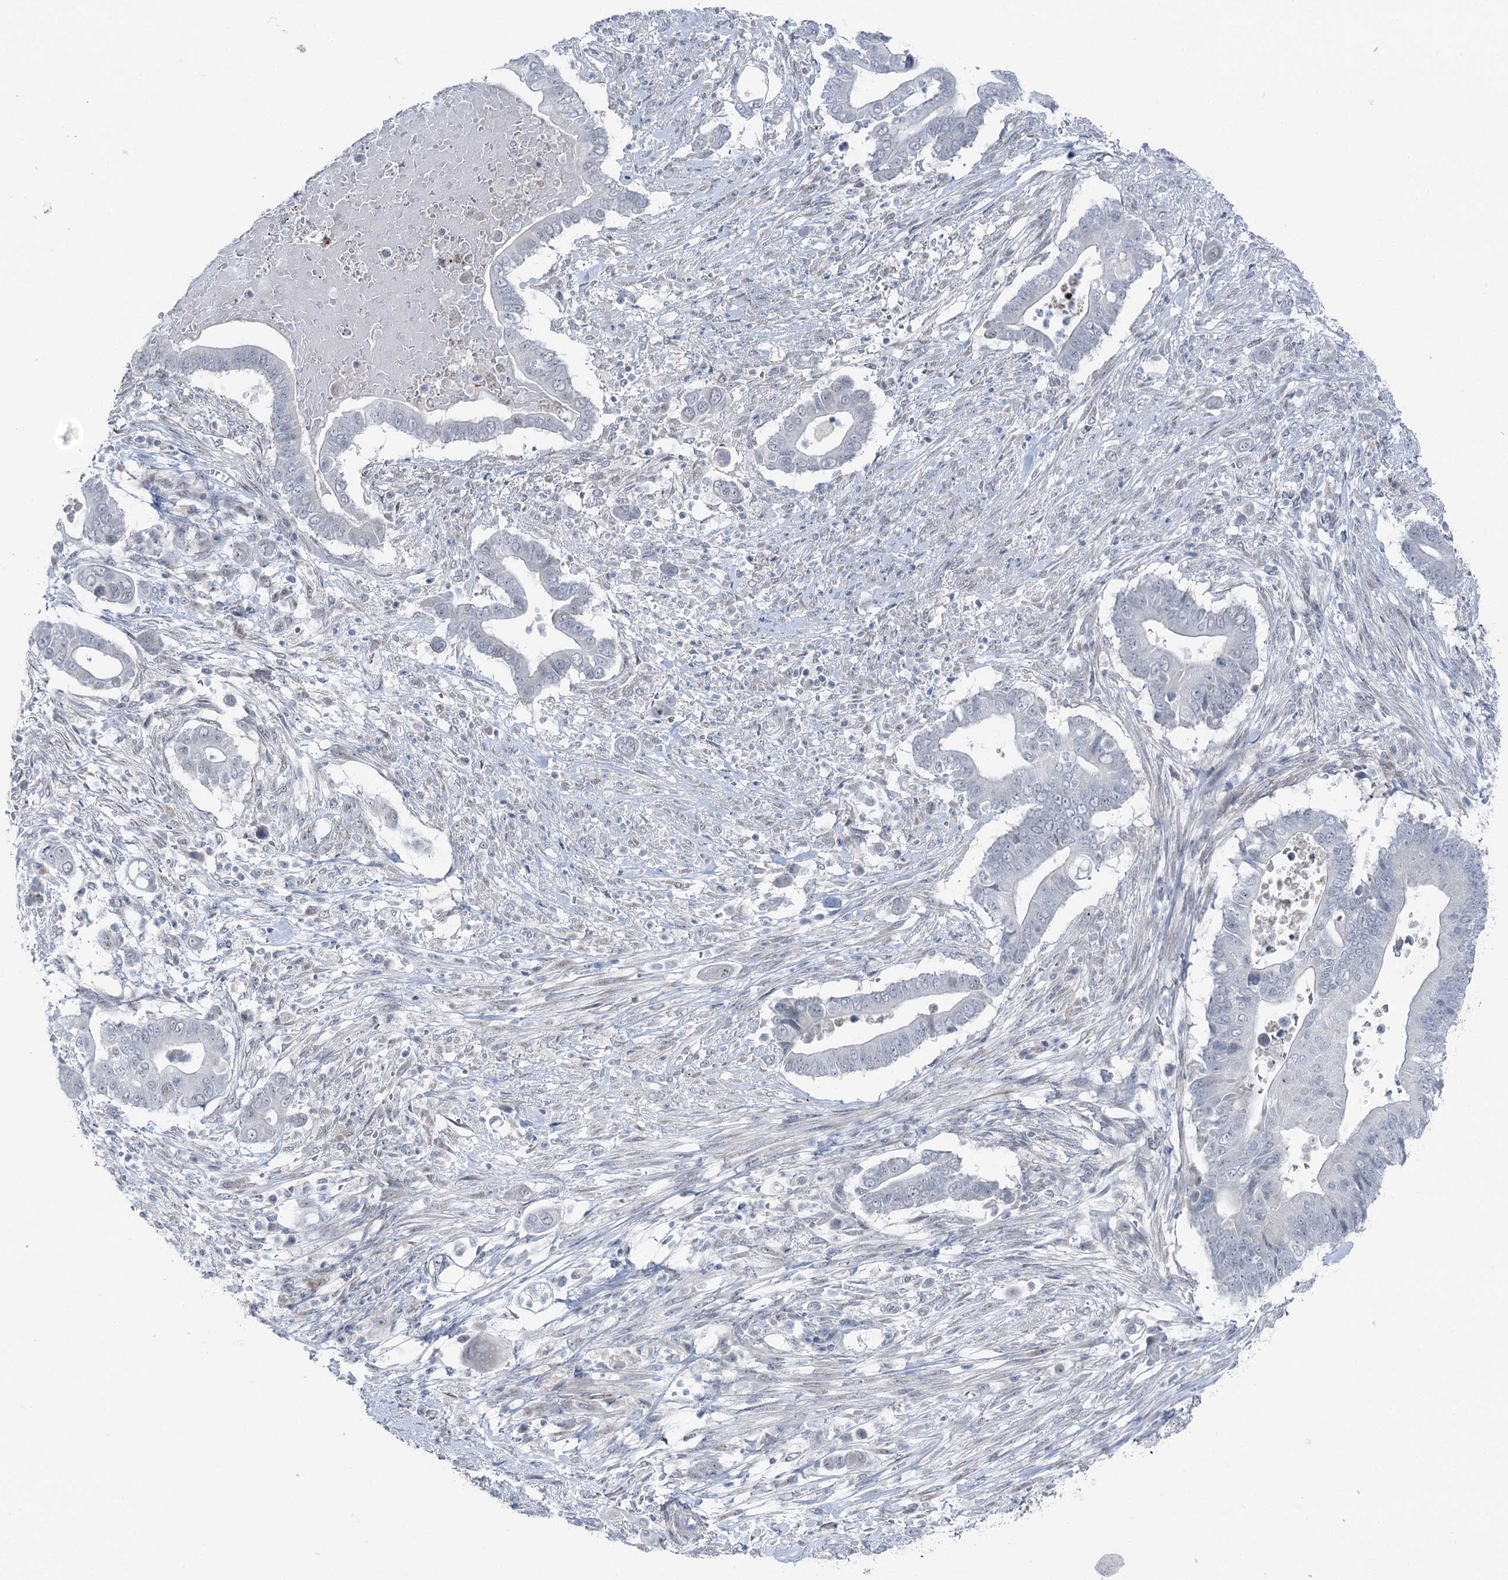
{"staining": {"intensity": "negative", "quantity": "none", "location": "none"}, "tissue": "pancreatic cancer", "cell_type": "Tumor cells", "image_type": "cancer", "snomed": [{"axis": "morphology", "description": "Adenocarcinoma, NOS"}, {"axis": "topography", "description": "Pancreas"}], "caption": "DAB immunohistochemical staining of pancreatic cancer (adenocarcinoma) exhibits no significant positivity in tumor cells.", "gene": "STEEP1", "patient": {"sex": "male", "age": 68}}